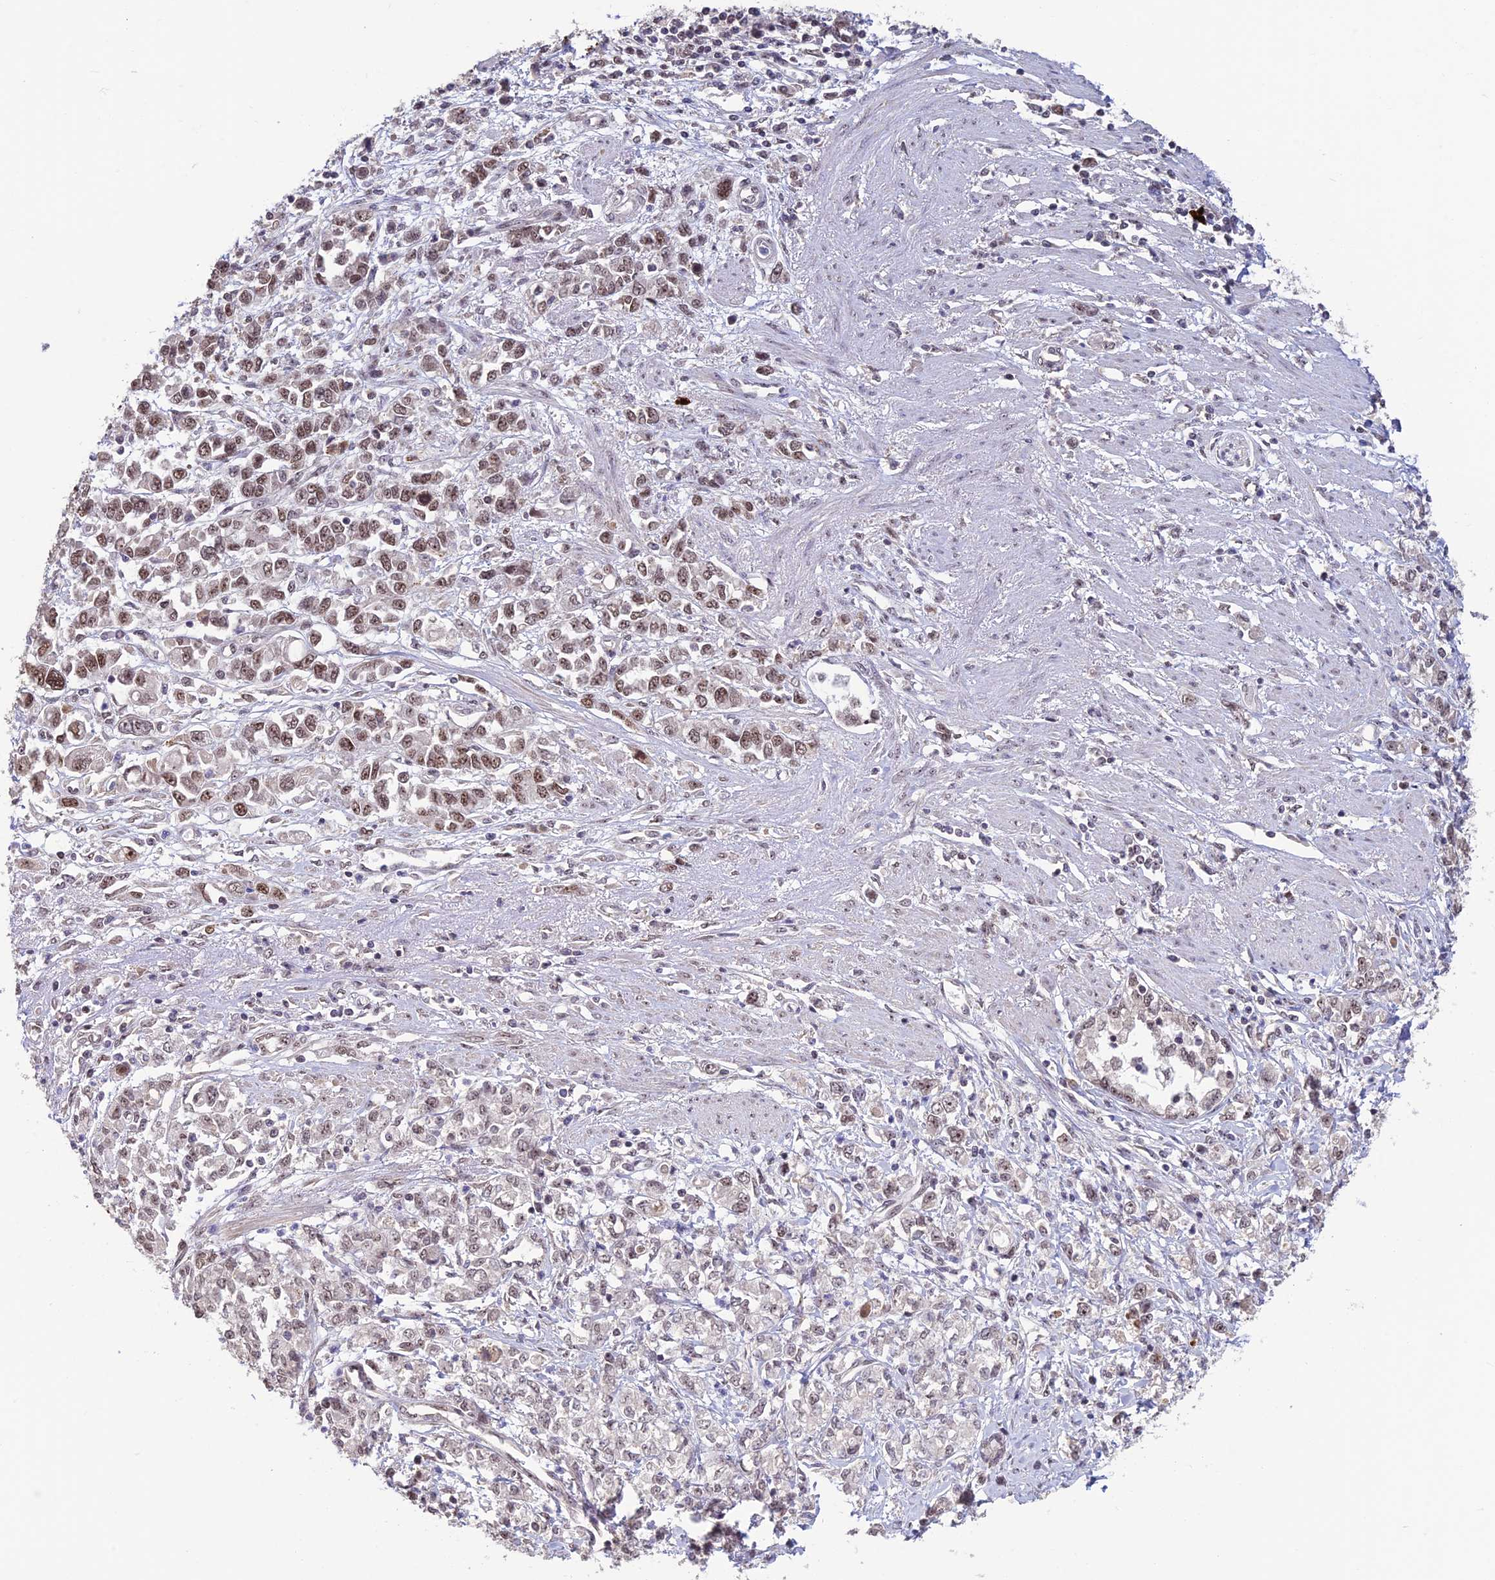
{"staining": {"intensity": "moderate", "quantity": "25%-75%", "location": "nuclear"}, "tissue": "stomach cancer", "cell_type": "Tumor cells", "image_type": "cancer", "snomed": [{"axis": "morphology", "description": "Adenocarcinoma, NOS"}, {"axis": "topography", "description": "Stomach"}], "caption": "A medium amount of moderate nuclear expression is appreciated in about 25%-75% of tumor cells in stomach adenocarcinoma tissue. (DAB (3,3'-diaminobenzidine) IHC, brown staining for protein, blue staining for nuclei).", "gene": "POLR1G", "patient": {"sex": "female", "age": 76}}